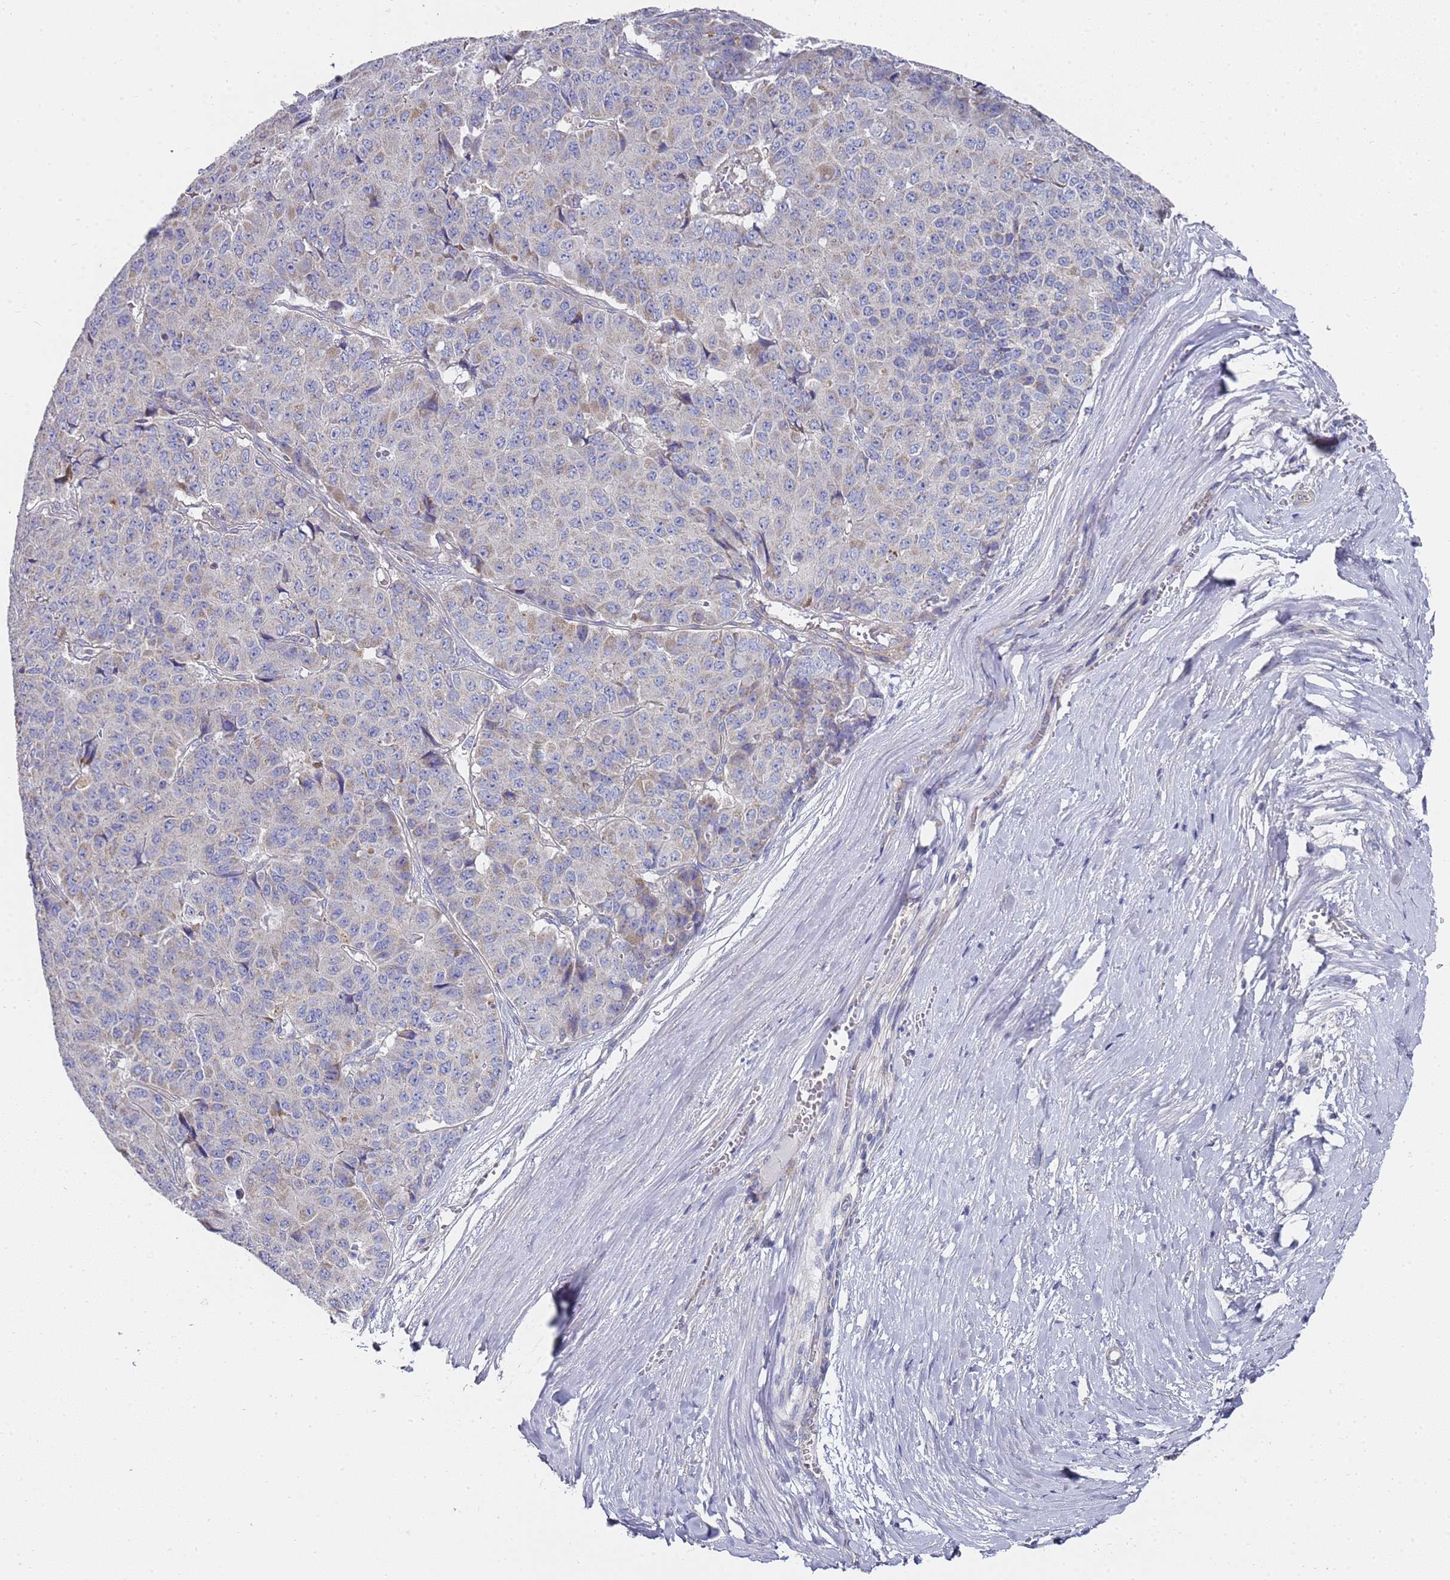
{"staining": {"intensity": "negative", "quantity": "none", "location": "none"}, "tissue": "pancreatic cancer", "cell_type": "Tumor cells", "image_type": "cancer", "snomed": [{"axis": "morphology", "description": "Adenocarcinoma, NOS"}, {"axis": "topography", "description": "Pancreas"}], "caption": "IHC of pancreatic cancer (adenocarcinoma) displays no expression in tumor cells. The staining is performed using DAB brown chromogen with nuclei counter-stained in using hematoxylin.", "gene": "SCAPER", "patient": {"sex": "male", "age": 50}}